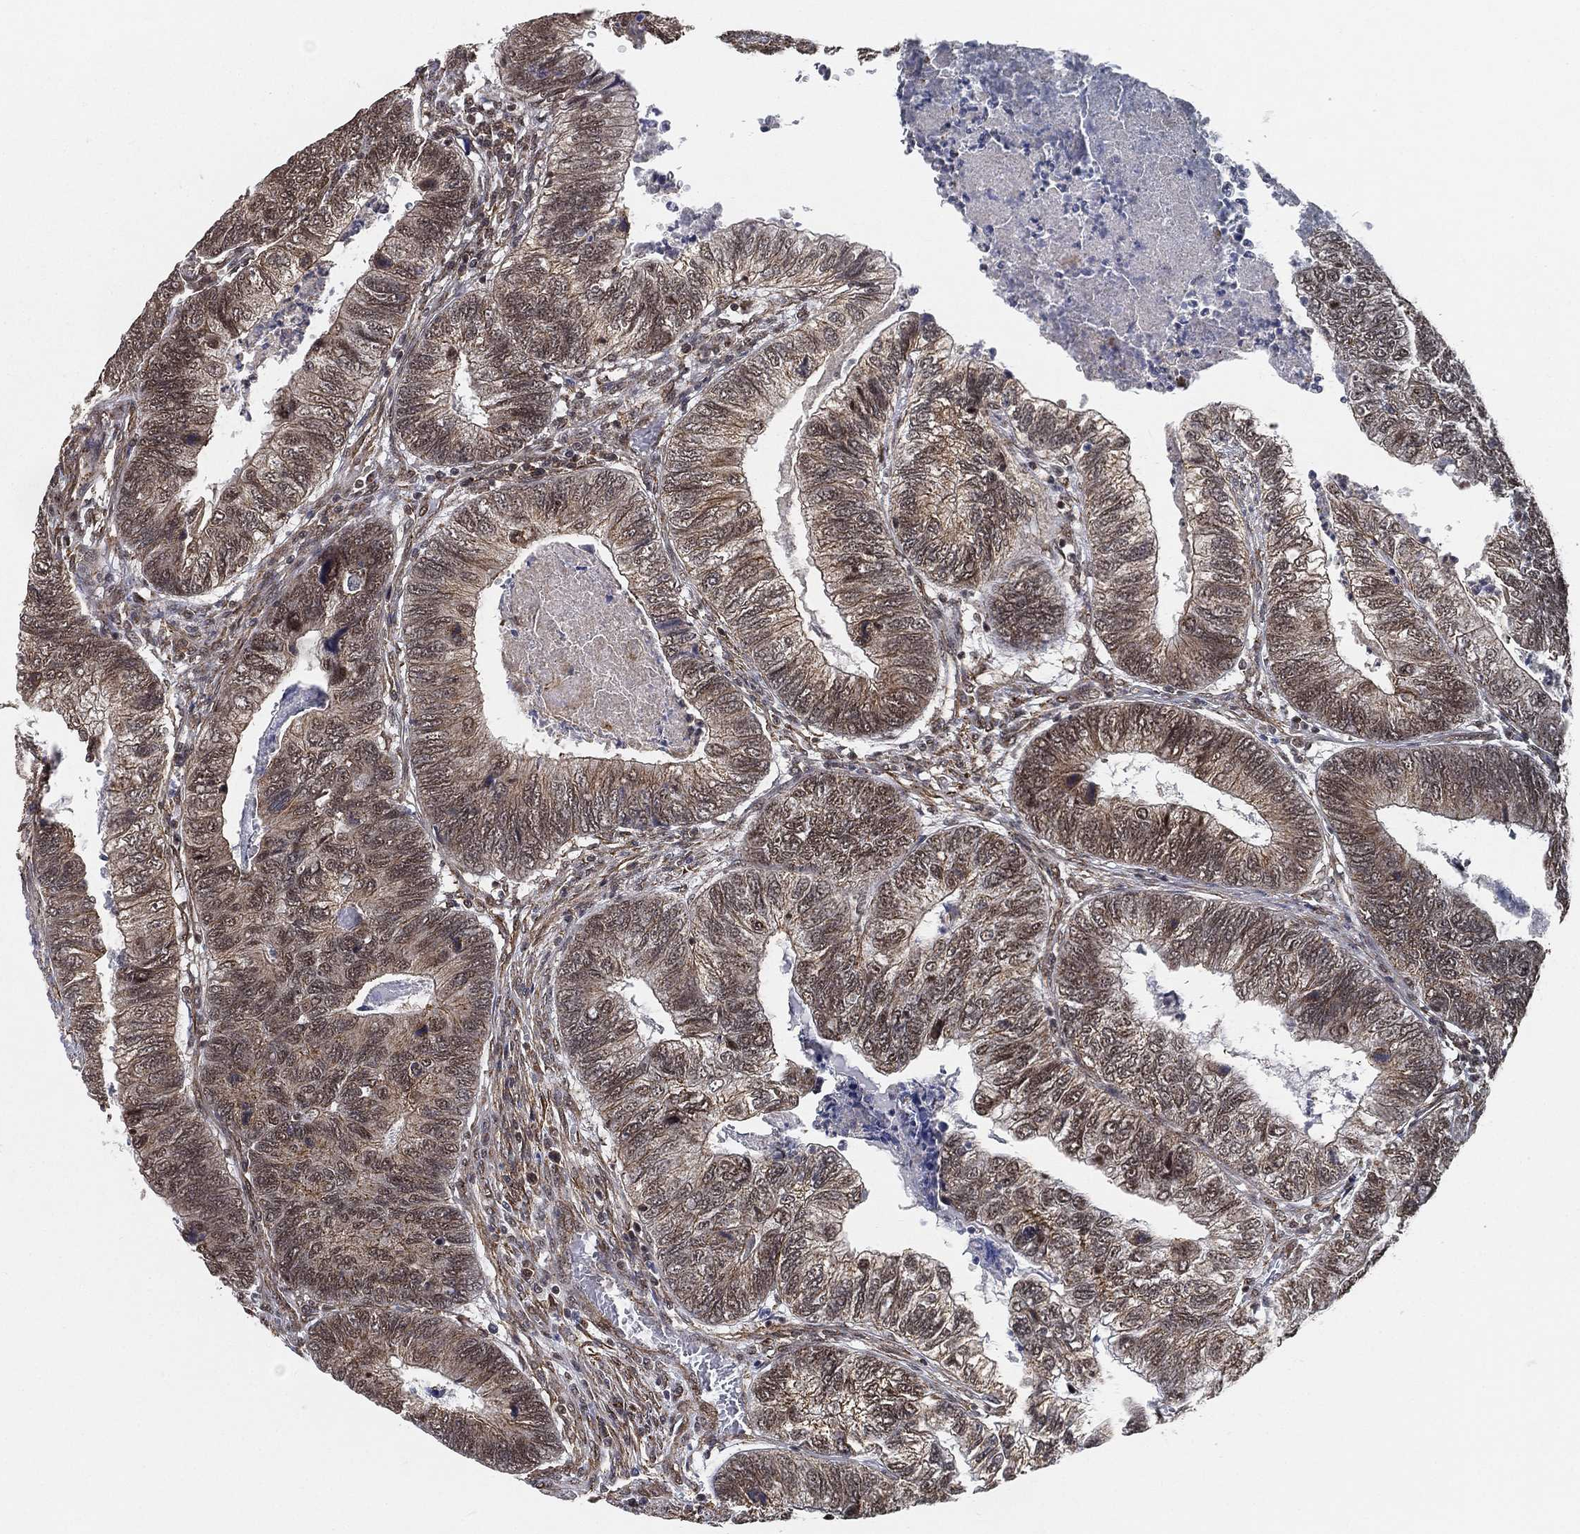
{"staining": {"intensity": "weak", "quantity": "25%-75%", "location": "cytoplasmic/membranous"}, "tissue": "colorectal cancer", "cell_type": "Tumor cells", "image_type": "cancer", "snomed": [{"axis": "morphology", "description": "Adenocarcinoma, NOS"}, {"axis": "topography", "description": "Colon"}], "caption": "Immunohistochemical staining of colorectal adenocarcinoma displays low levels of weak cytoplasmic/membranous staining in approximately 25%-75% of tumor cells.", "gene": "RSRC2", "patient": {"sex": "female", "age": 67}}